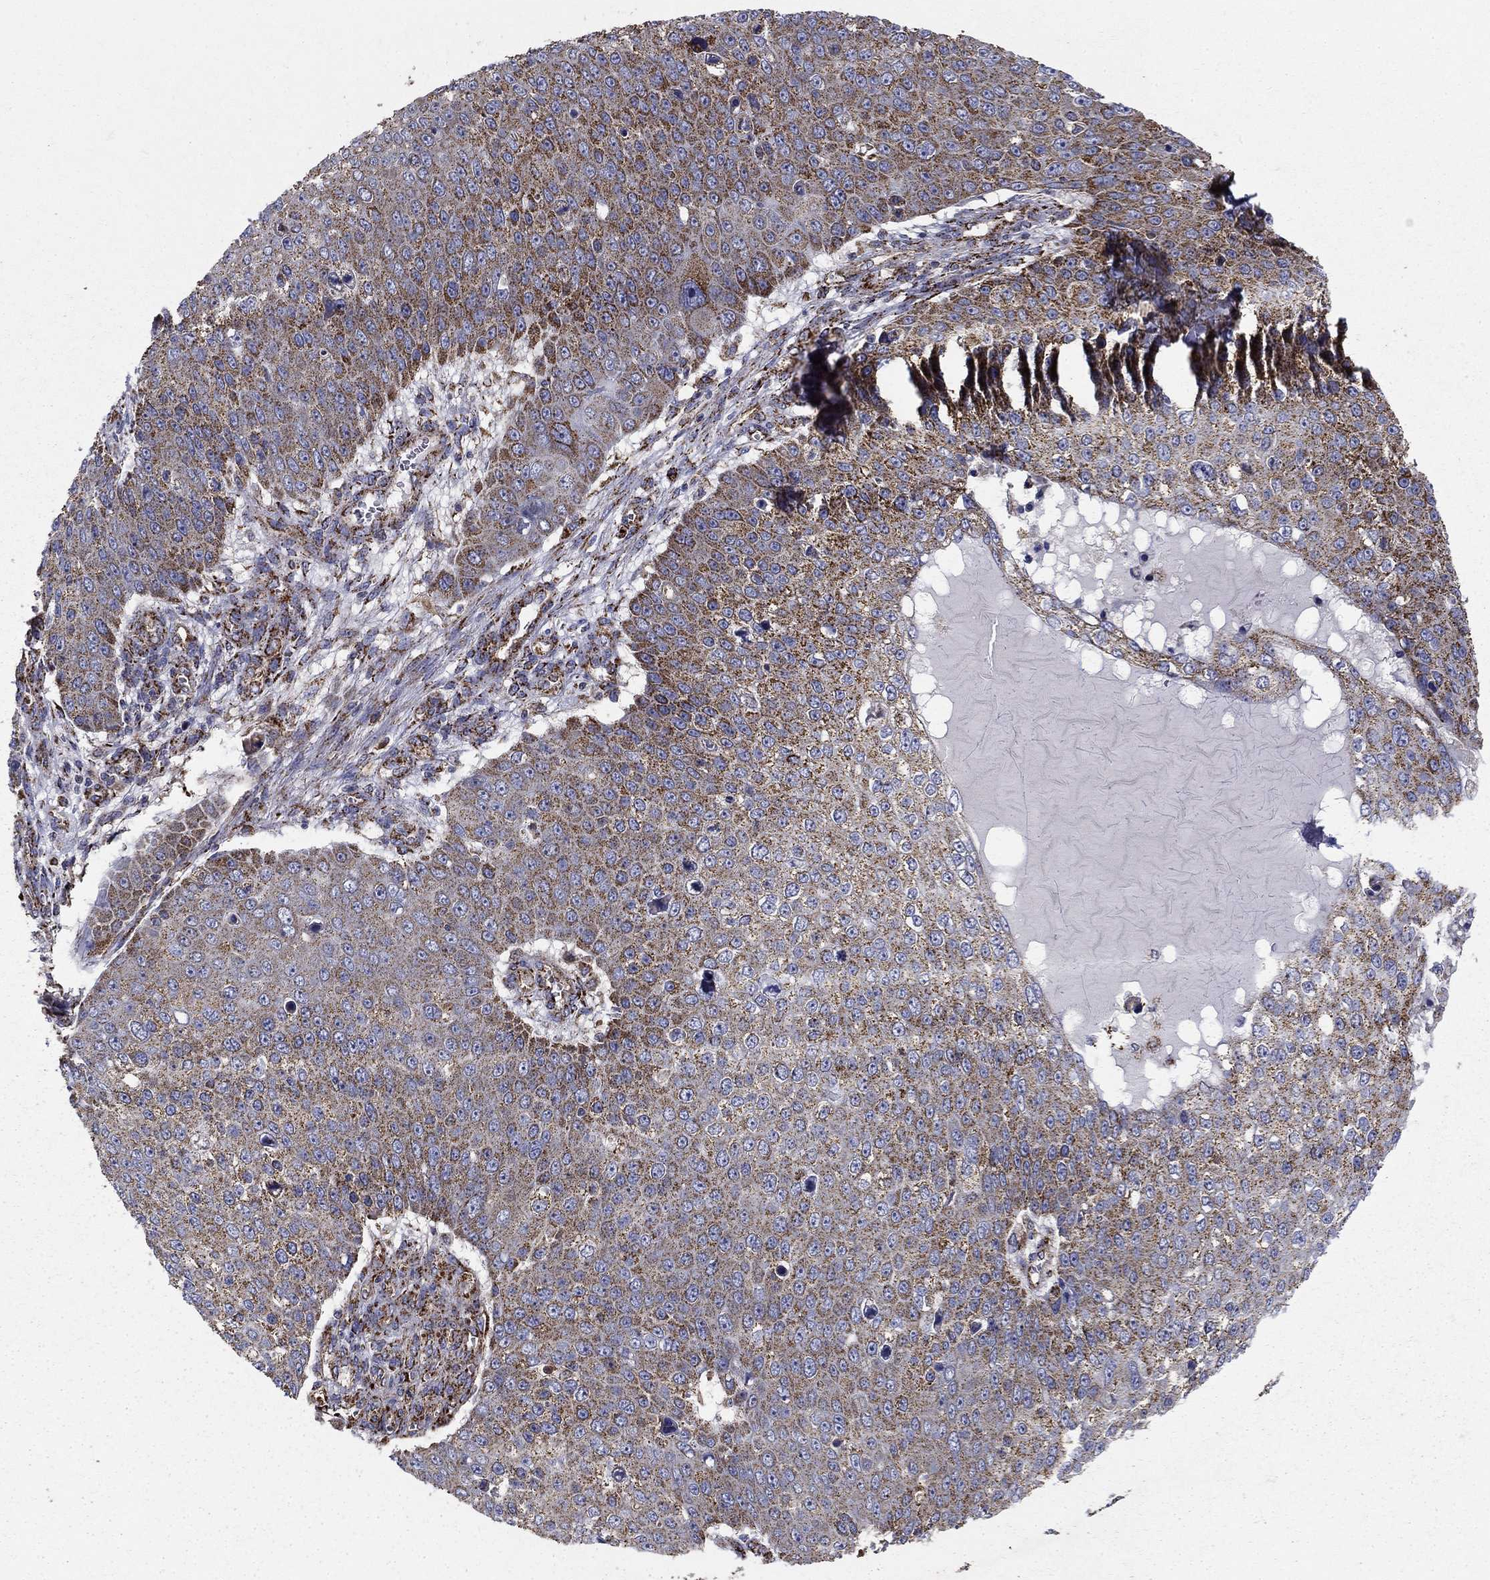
{"staining": {"intensity": "strong", "quantity": "<25%", "location": "cytoplasmic/membranous"}, "tissue": "skin cancer", "cell_type": "Tumor cells", "image_type": "cancer", "snomed": [{"axis": "morphology", "description": "Squamous cell carcinoma, NOS"}, {"axis": "topography", "description": "Skin"}], "caption": "Protein analysis of skin cancer tissue exhibits strong cytoplasmic/membranous expression in about <25% of tumor cells.", "gene": "GCSH", "patient": {"sex": "male", "age": 71}}